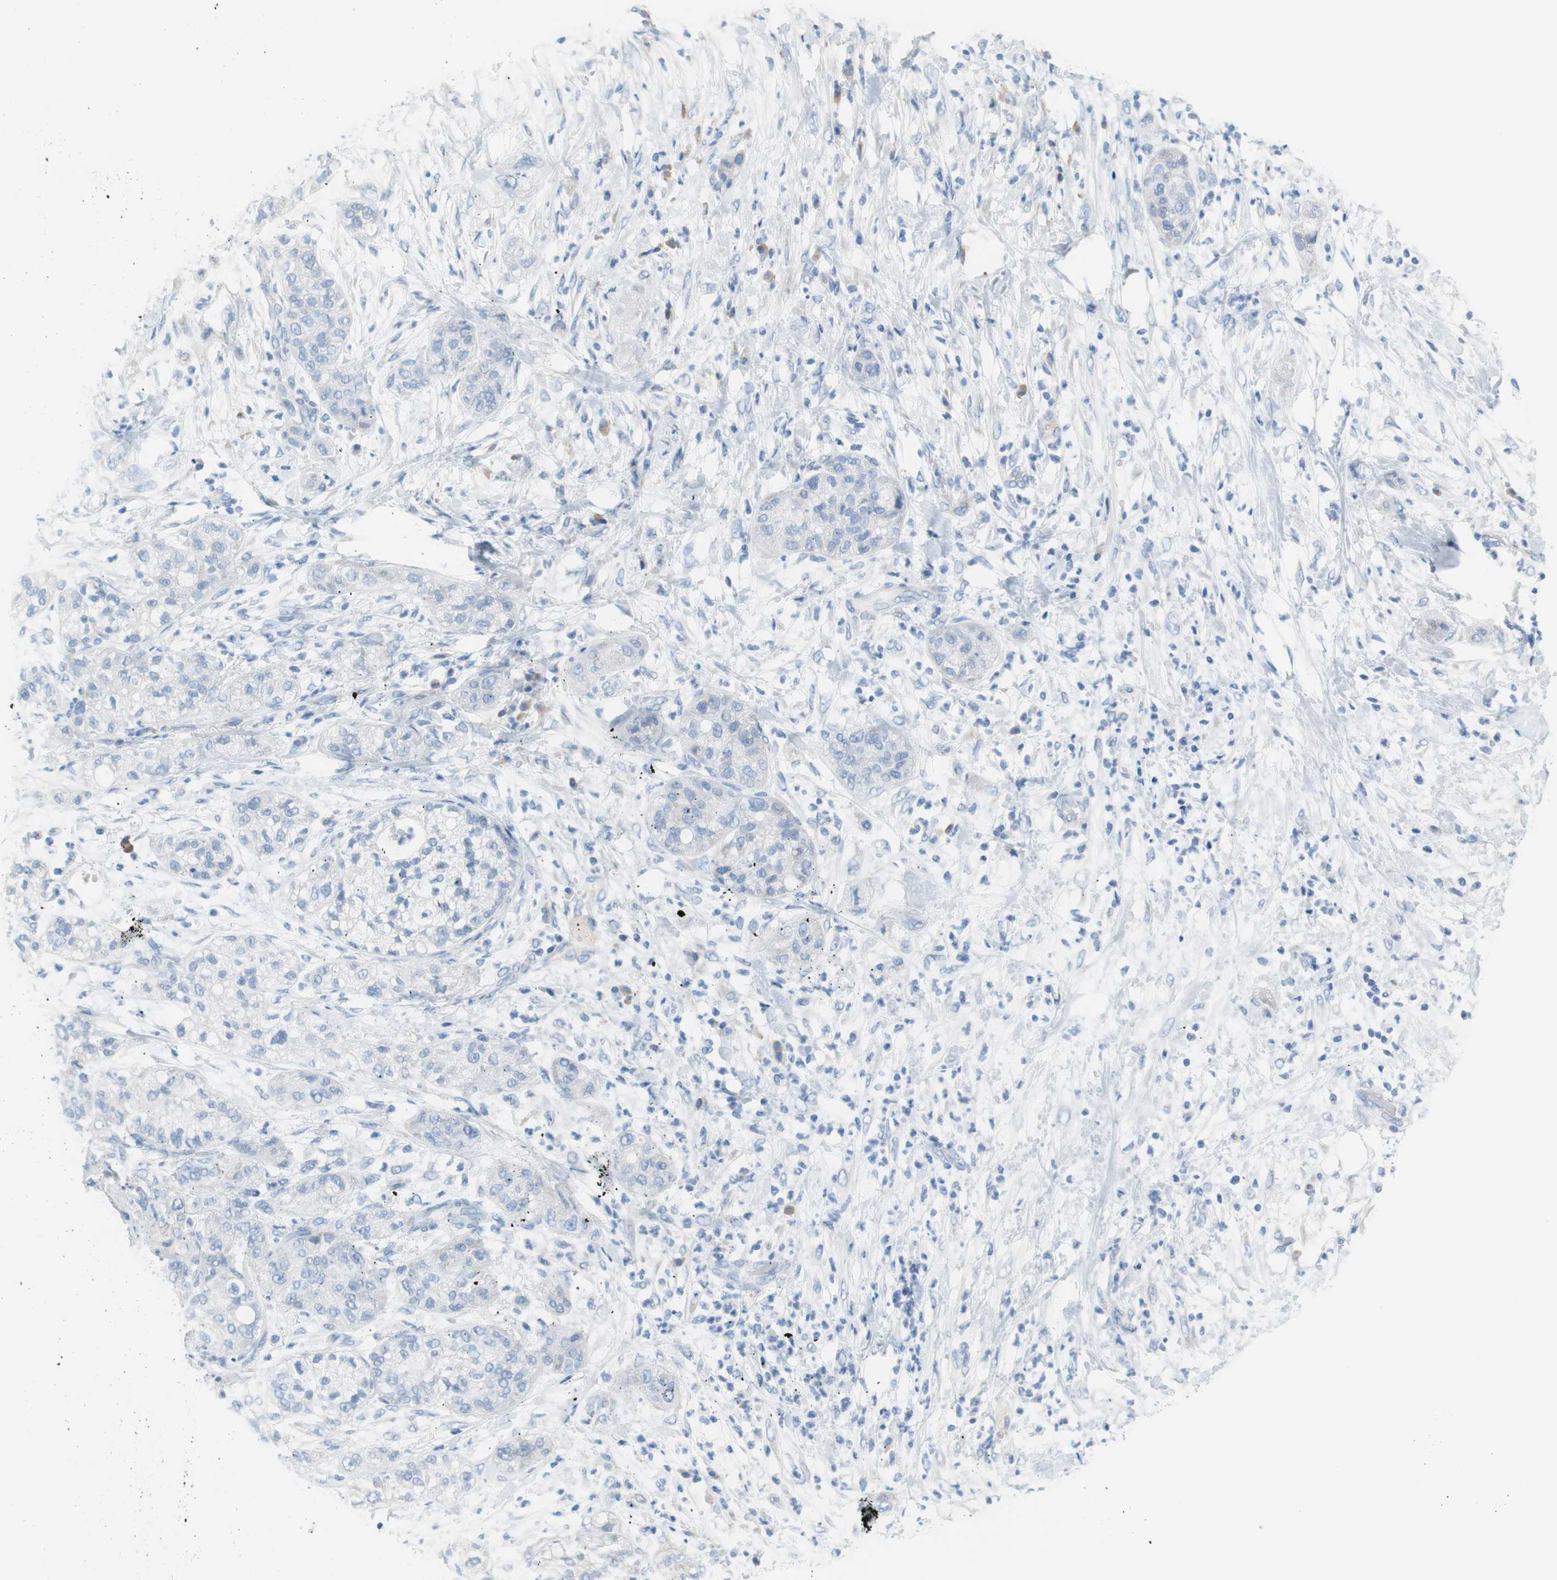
{"staining": {"intensity": "negative", "quantity": "none", "location": "none"}, "tissue": "pancreatic cancer", "cell_type": "Tumor cells", "image_type": "cancer", "snomed": [{"axis": "morphology", "description": "Adenocarcinoma, NOS"}, {"axis": "topography", "description": "Pancreas"}], "caption": "Immunohistochemical staining of human pancreatic cancer demonstrates no significant positivity in tumor cells.", "gene": "MYH1", "patient": {"sex": "female", "age": 78}}